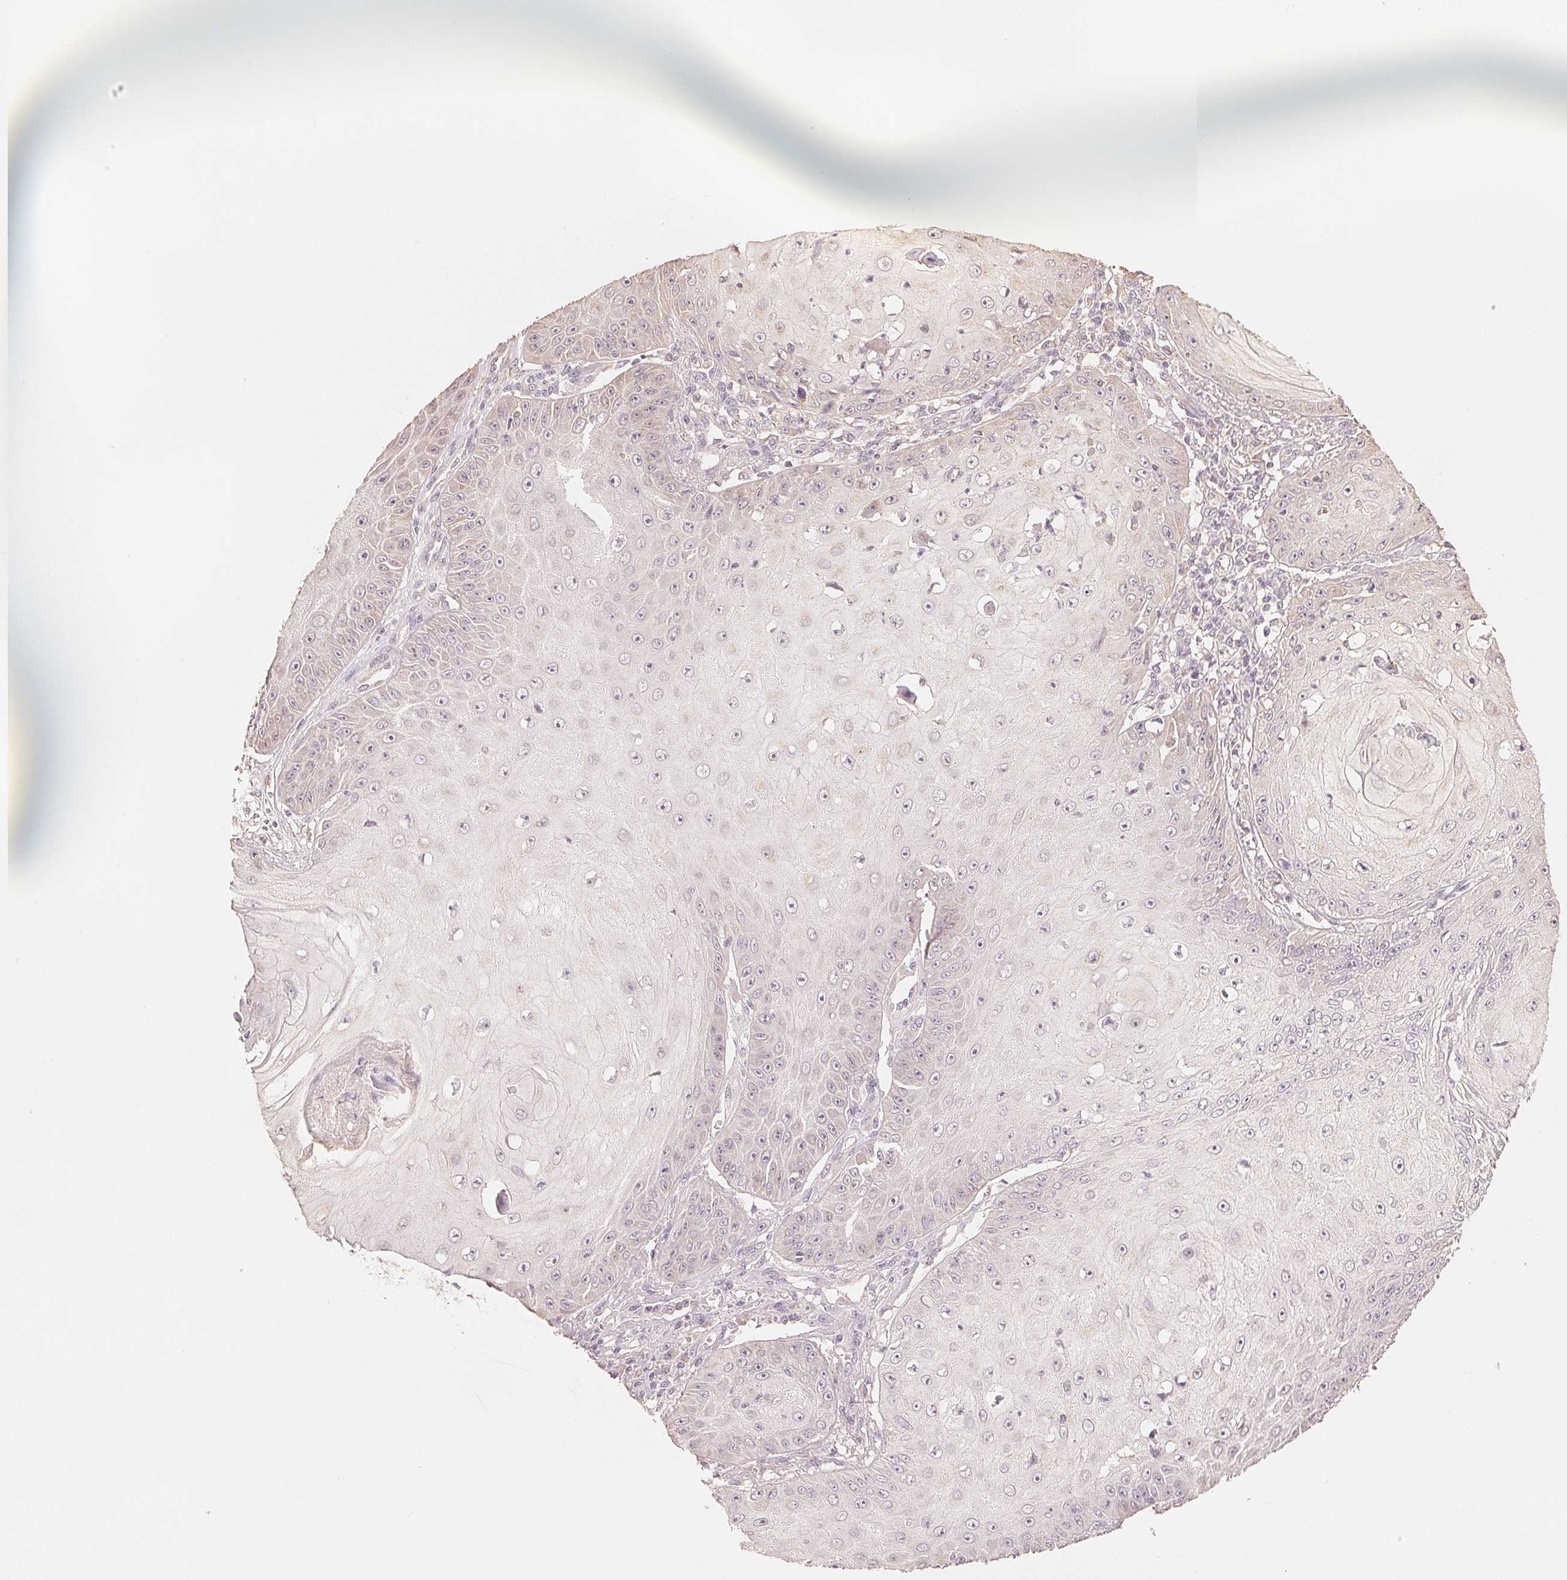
{"staining": {"intensity": "negative", "quantity": "none", "location": "none"}, "tissue": "skin cancer", "cell_type": "Tumor cells", "image_type": "cancer", "snomed": [{"axis": "morphology", "description": "Squamous cell carcinoma, NOS"}, {"axis": "topography", "description": "Skin"}], "caption": "Immunohistochemistry image of neoplastic tissue: skin squamous cell carcinoma stained with DAB demonstrates no significant protein staining in tumor cells.", "gene": "COX14", "patient": {"sex": "male", "age": 70}}